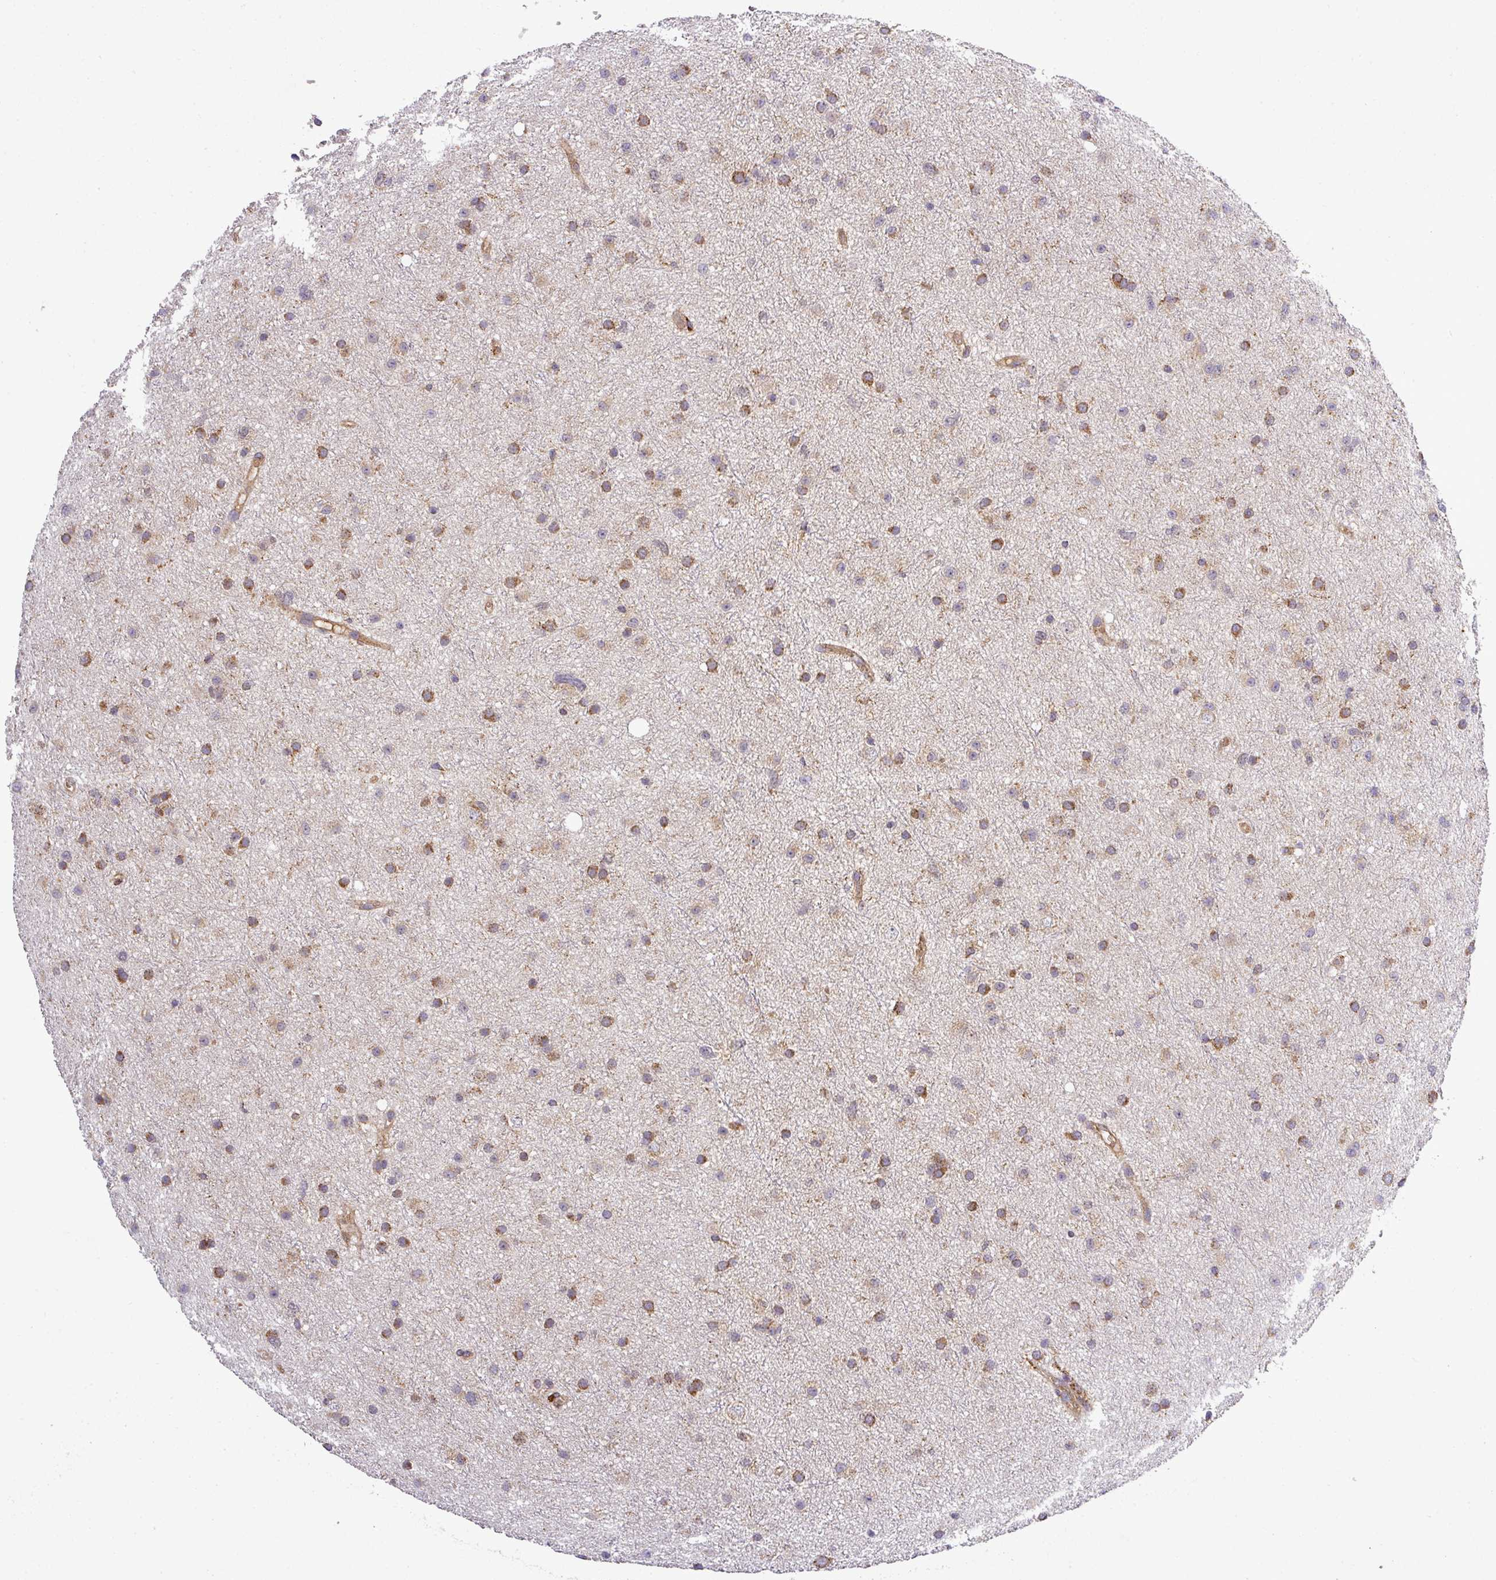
{"staining": {"intensity": "moderate", "quantity": ">75%", "location": "cytoplasmic/membranous"}, "tissue": "glioma", "cell_type": "Tumor cells", "image_type": "cancer", "snomed": [{"axis": "morphology", "description": "Glioma, malignant, Low grade"}, {"axis": "topography", "description": "Cerebral cortex"}], "caption": "DAB immunohistochemical staining of human malignant glioma (low-grade) displays moderate cytoplasmic/membranous protein staining in approximately >75% of tumor cells.", "gene": "ZNF513", "patient": {"sex": "female", "age": 39}}